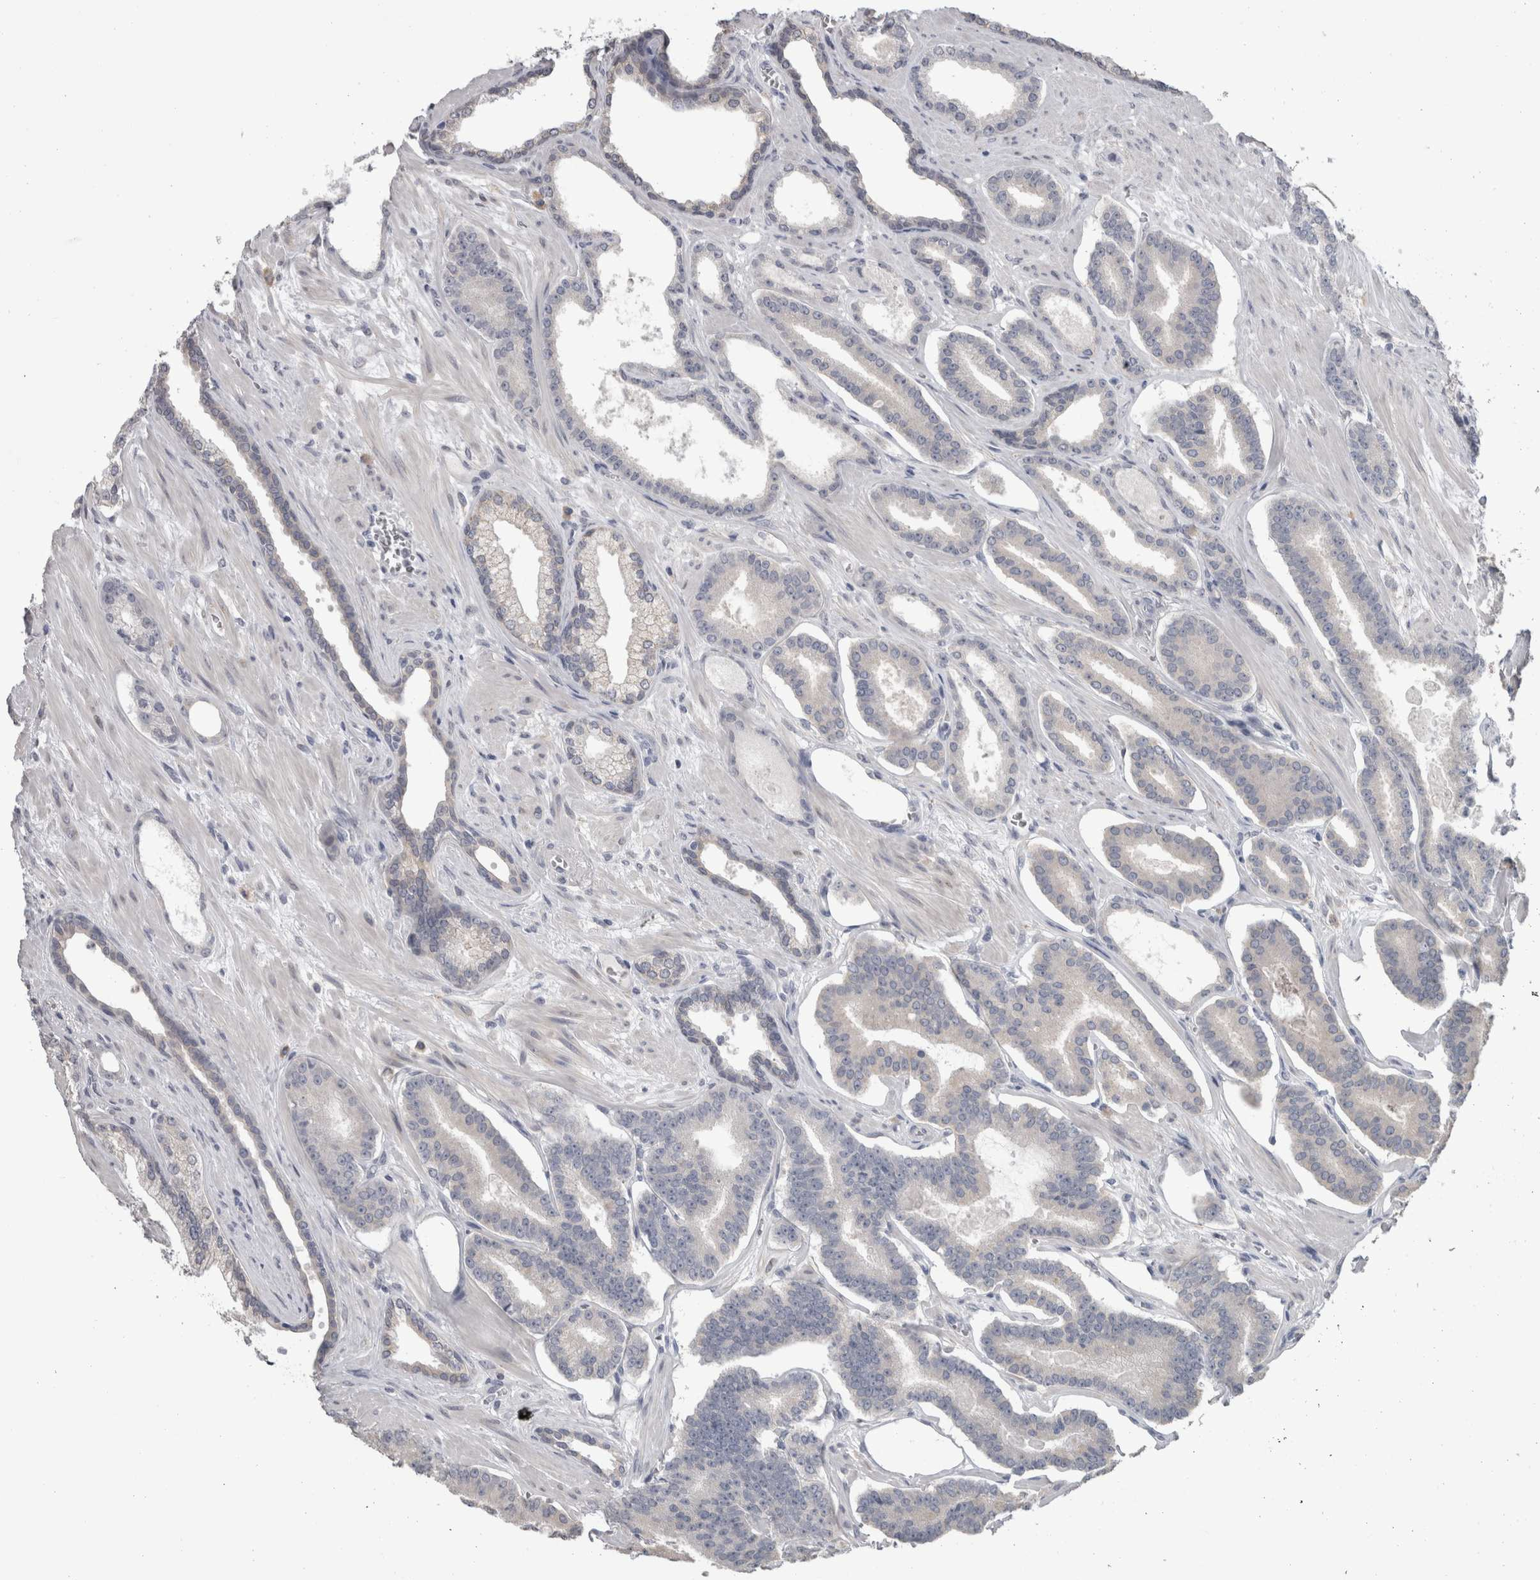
{"staining": {"intensity": "negative", "quantity": "none", "location": "none"}, "tissue": "prostate cancer", "cell_type": "Tumor cells", "image_type": "cancer", "snomed": [{"axis": "morphology", "description": "Adenocarcinoma, Low grade"}, {"axis": "topography", "description": "Prostate"}], "caption": "Immunohistochemistry (IHC) photomicrograph of human prostate cancer (adenocarcinoma (low-grade)) stained for a protein (brown), which exhibits no expression in tumor cells.", "gene": "FHOD3", "patient": {"sex": "male", "age": 70}}